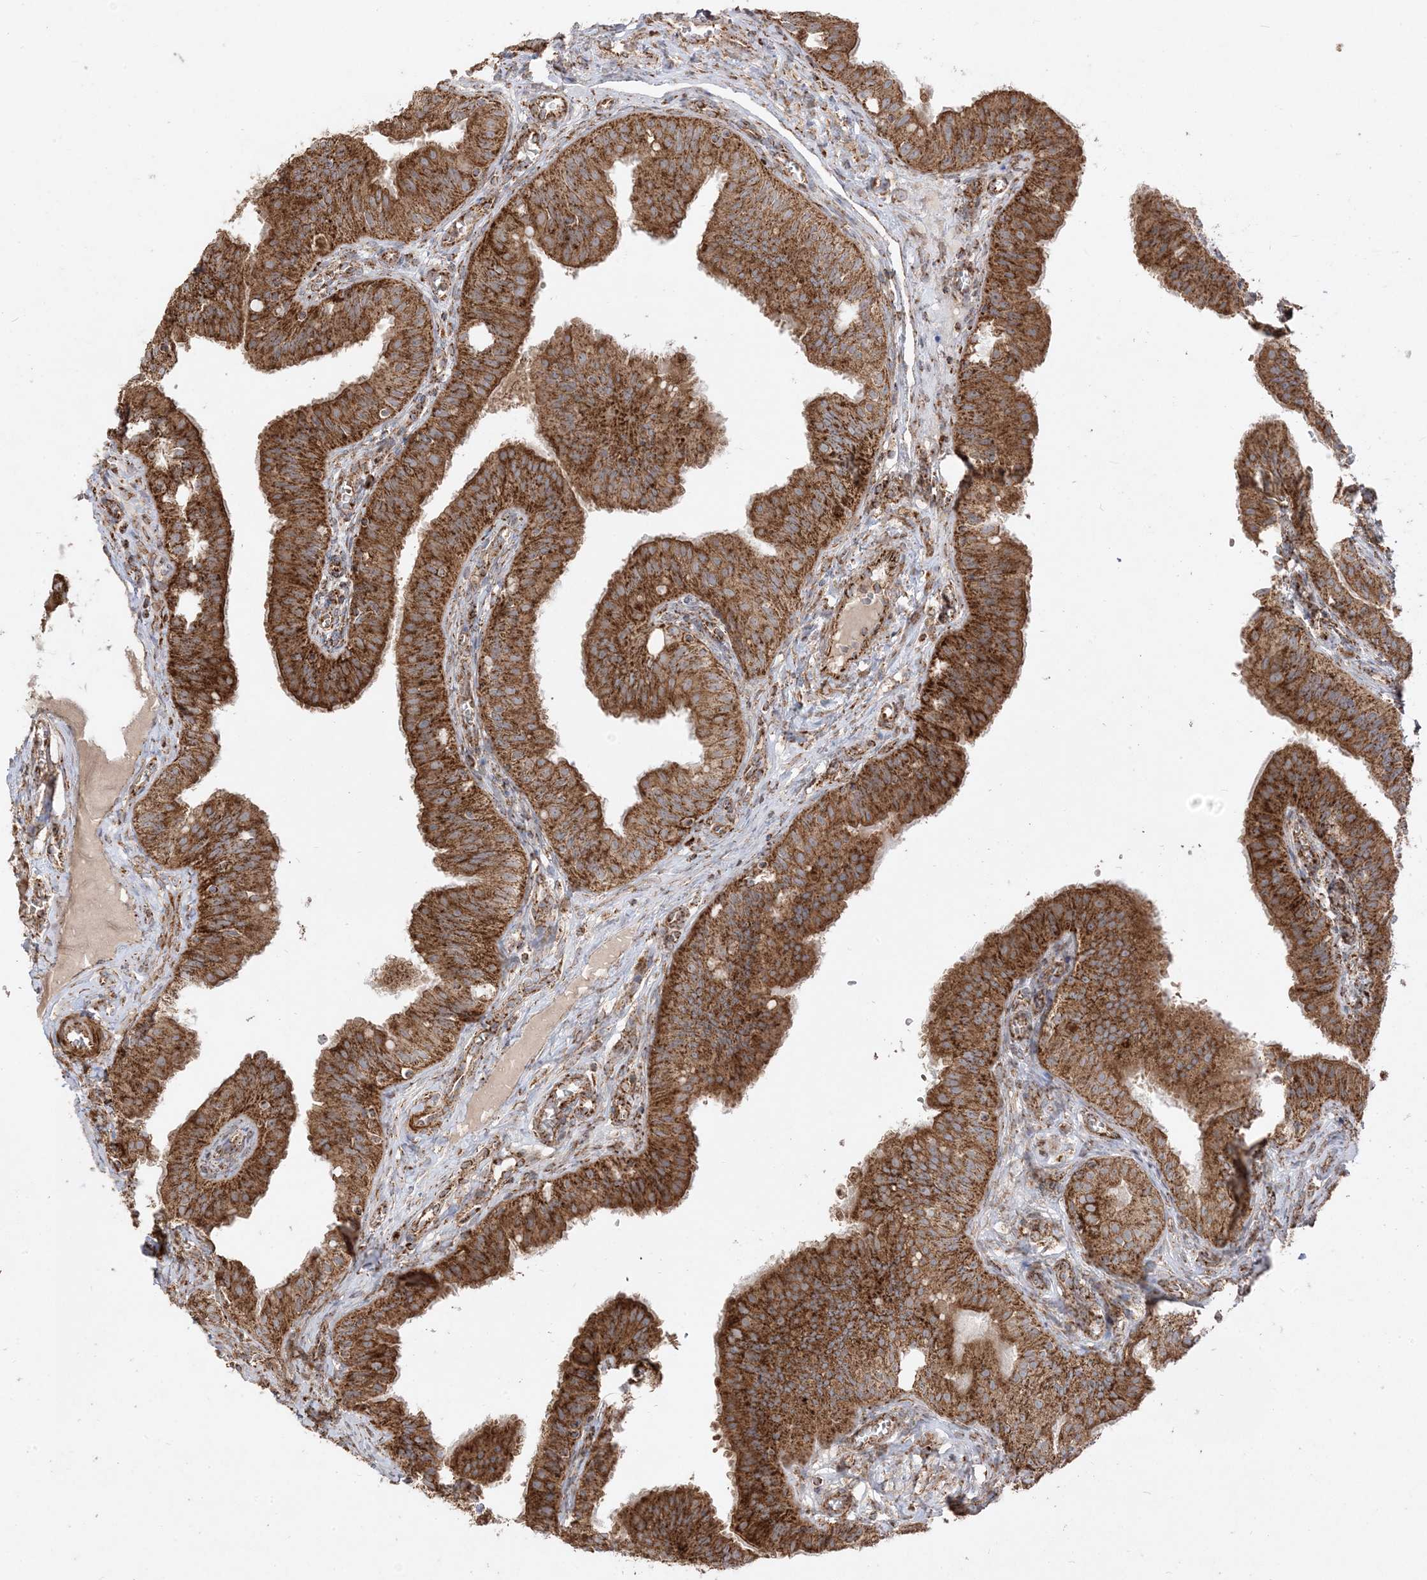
{"staining": {"intensity": "strong", "quantity": ">75%", "location": "cytoplasmic/membranous"}, "tissue": "fallopian tube", "cell_type": "Glandular cells", "image_type": "normal", "snomed": [{"axis": "morphology", "description": "Normal tissue, NOS"}, {"axis": "topography", "description": "Fallopian tube"}, {"axis": "topography", "description": "Ovary"}], "caption": "Unremarkable fallopian tube displays strong cytoplasmic/membranous staining in about >75% of glandular cells, visualized by immunohistochemistry.", "gene": "AARS2", "patient": {"sex": "female", "age": 42}}